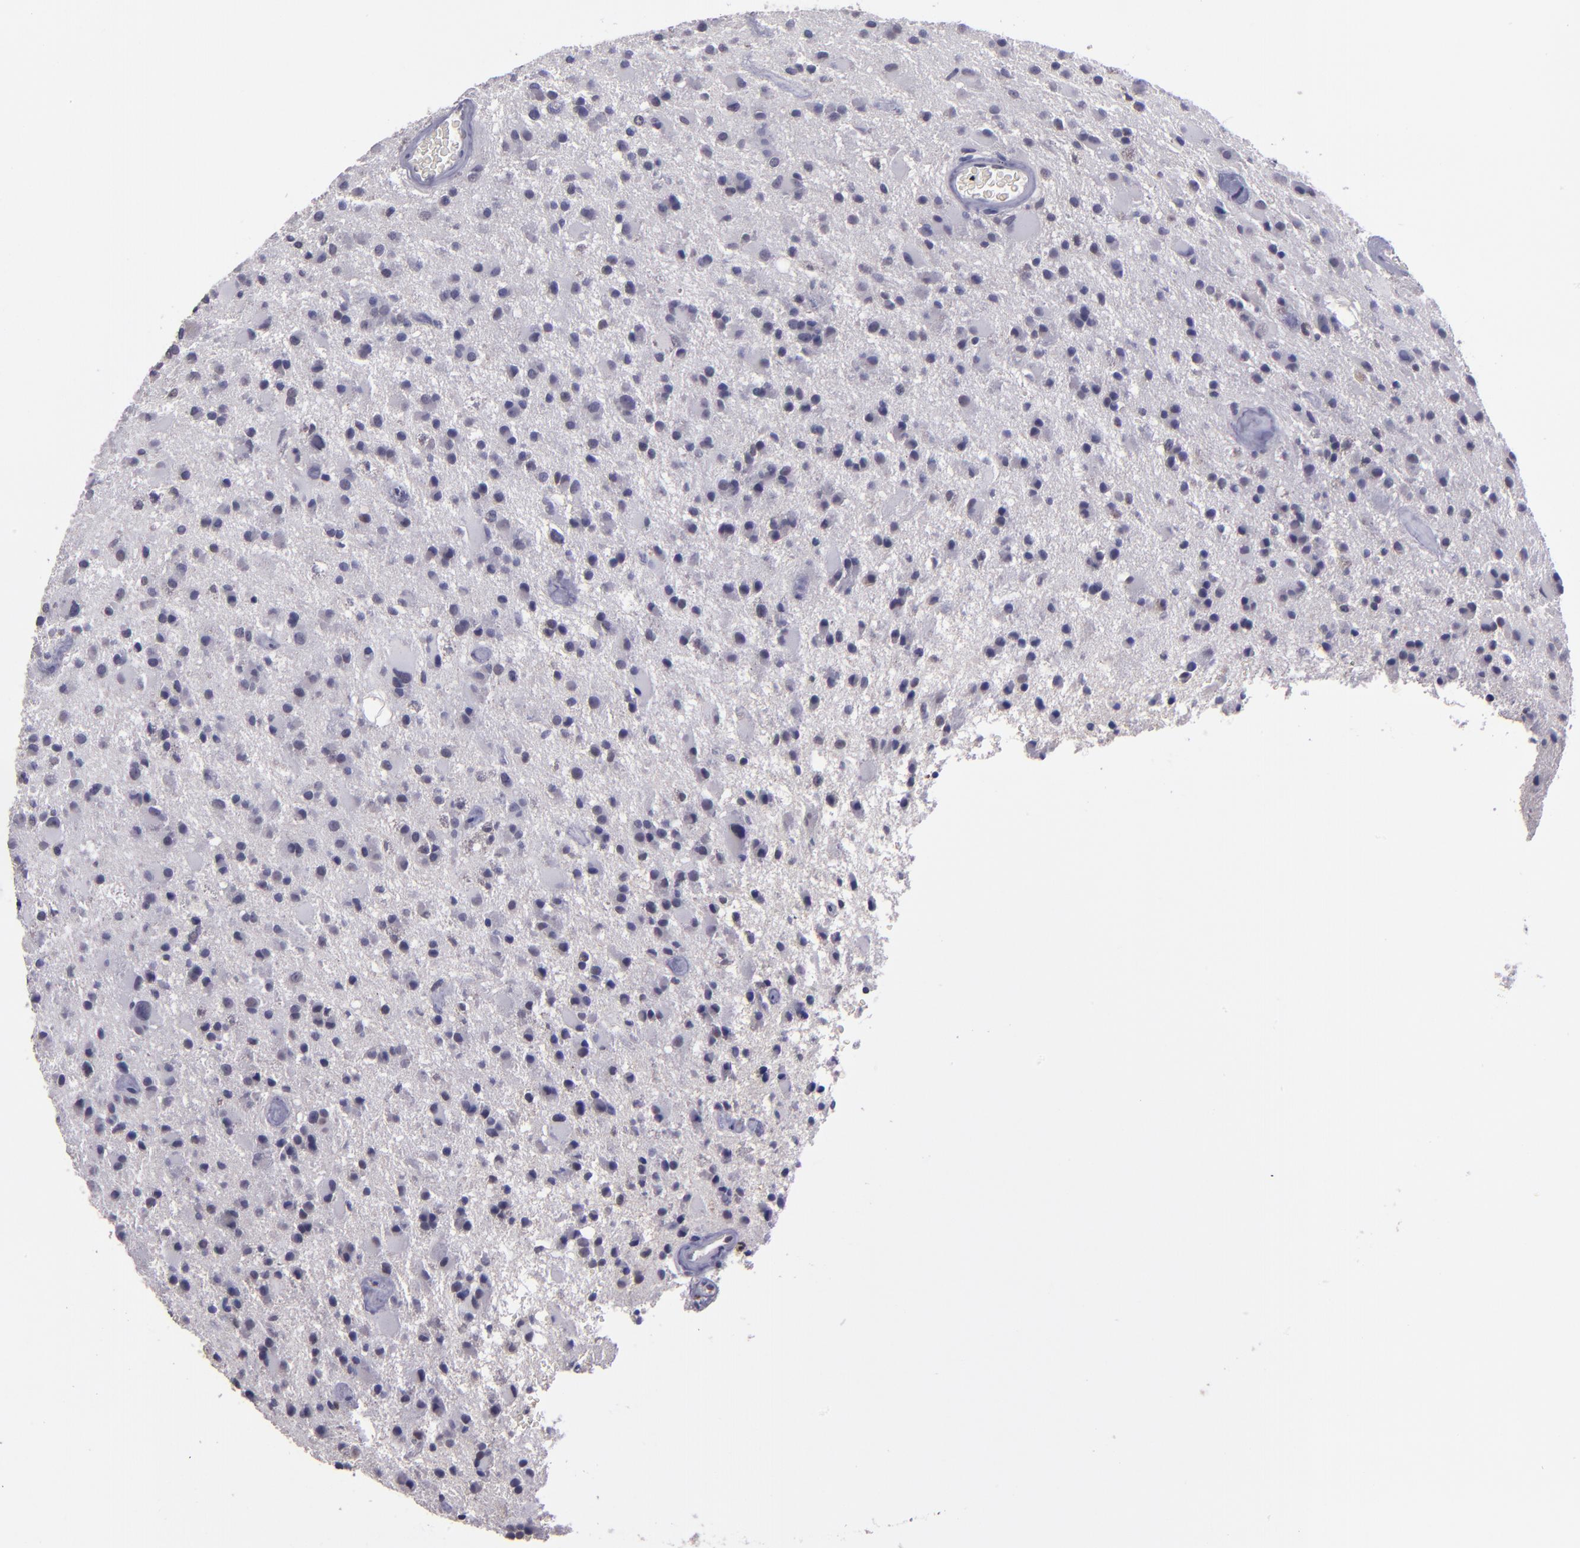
{"staining": {"intensity": "negative", "quantity": "none", "location": "none"}, "tissue": "glioma", "cell_type": "Tumor cells", "image_type": "cancer", "snomed": [{"axis": "morphology", "description": "Glioma, malignant, Low grade"}, {"axis": "topography", "description": "Brain"}], "caption": "Photomicrograph shows no protein expression in tumor cells of low-grade glioma (malignant) tissue.", "gene": "CEBPE", "patient": {"sex": "male", "age": 58}}